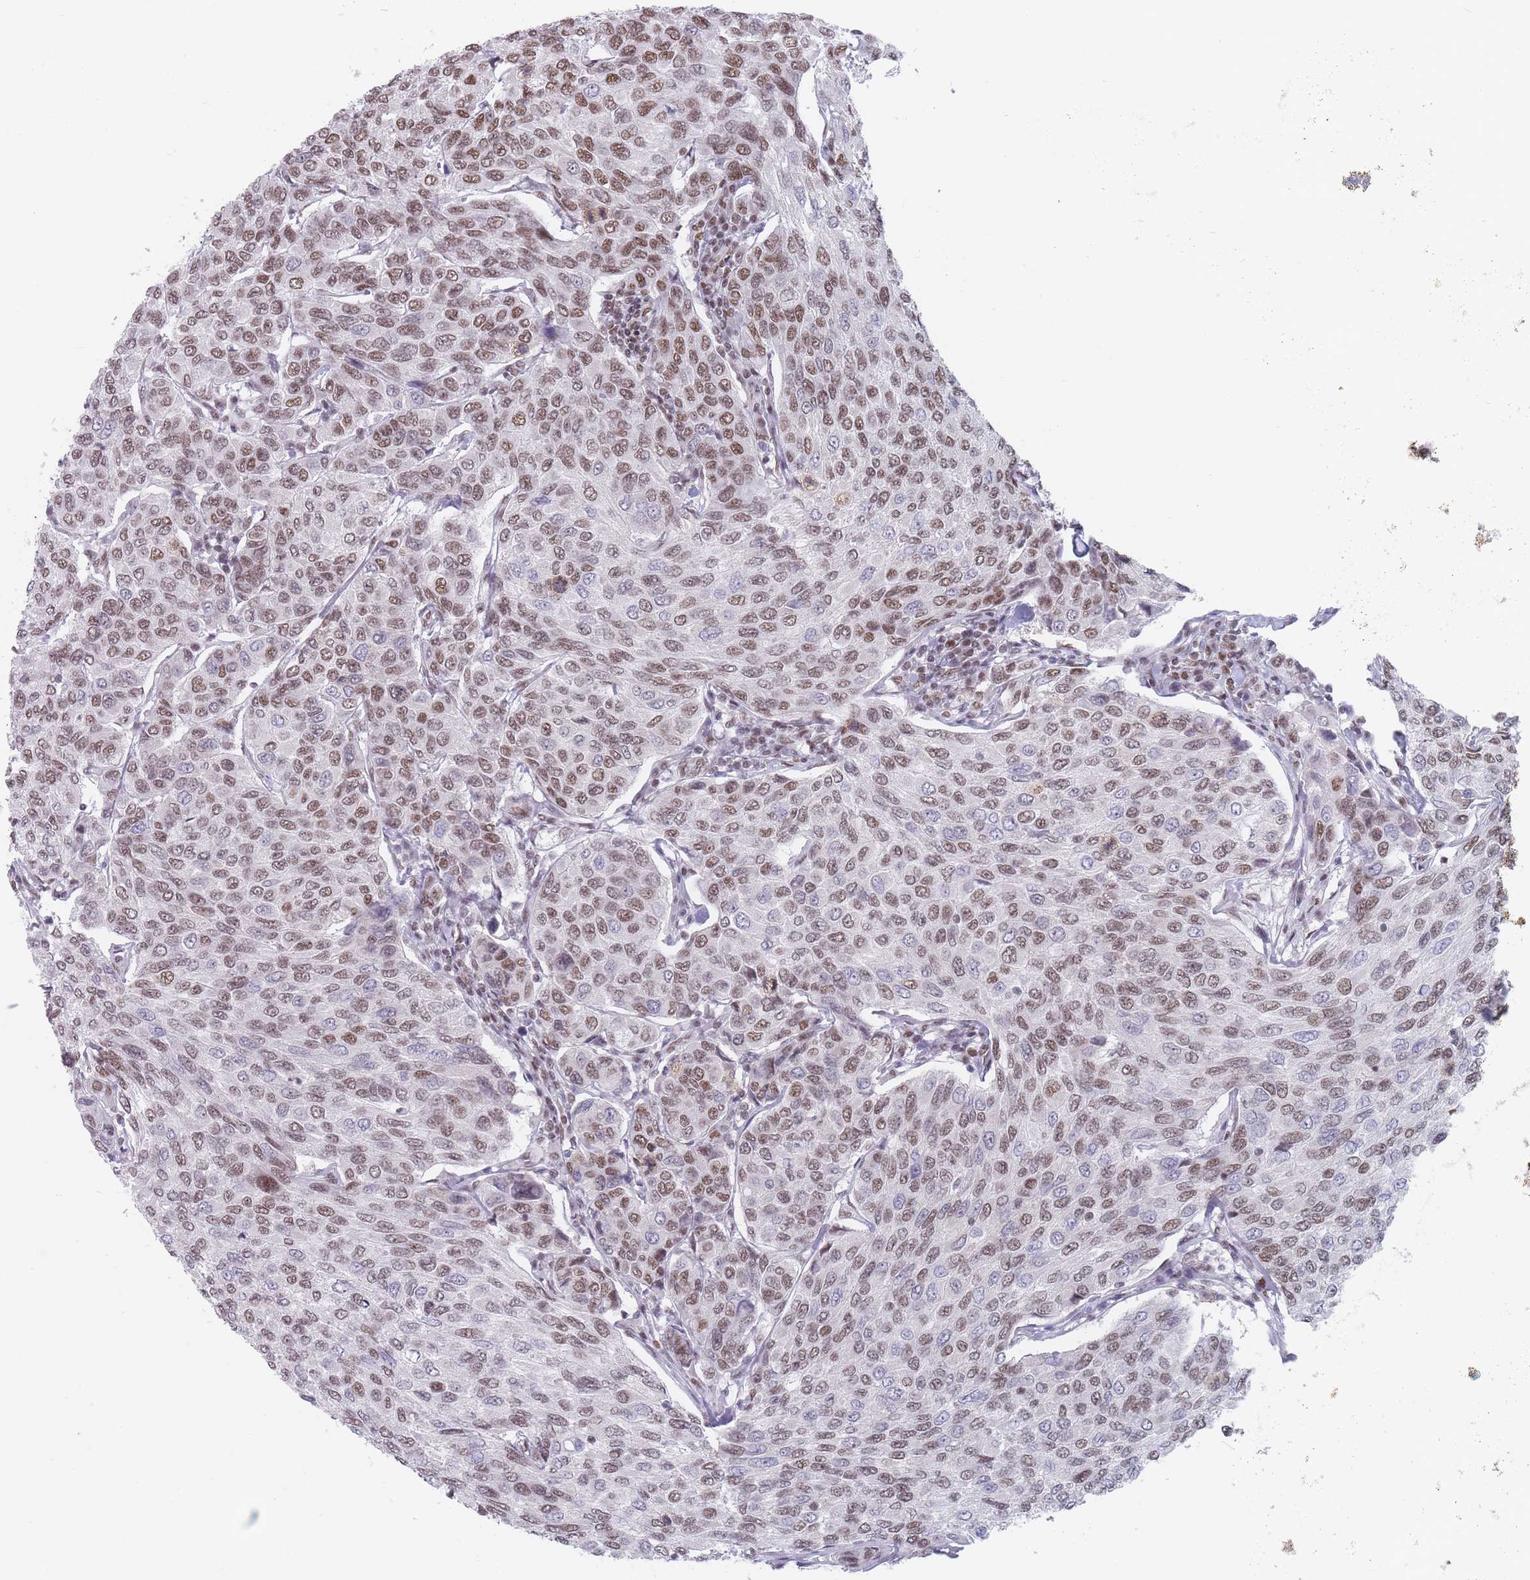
{"staining": {"intensity": "moderate", "quantity": ">75%", "location": "nuclear"}, "tissue": "breast cancer", "cell_type": "Tumor cells", "image_type": "cancer", "snomed": [{"axis": "morphology", "description": "Duct carcinoma"}, {"axis": "topography", "description": "Breast"}], "caption": "Breast cancer was stained to show a protein in brown. There is medium levels of moderate nuclear expression in approximately >75% of tumor cells.", "gene": "SAFB2", "patient": {"sex": "female", "age": 55}}